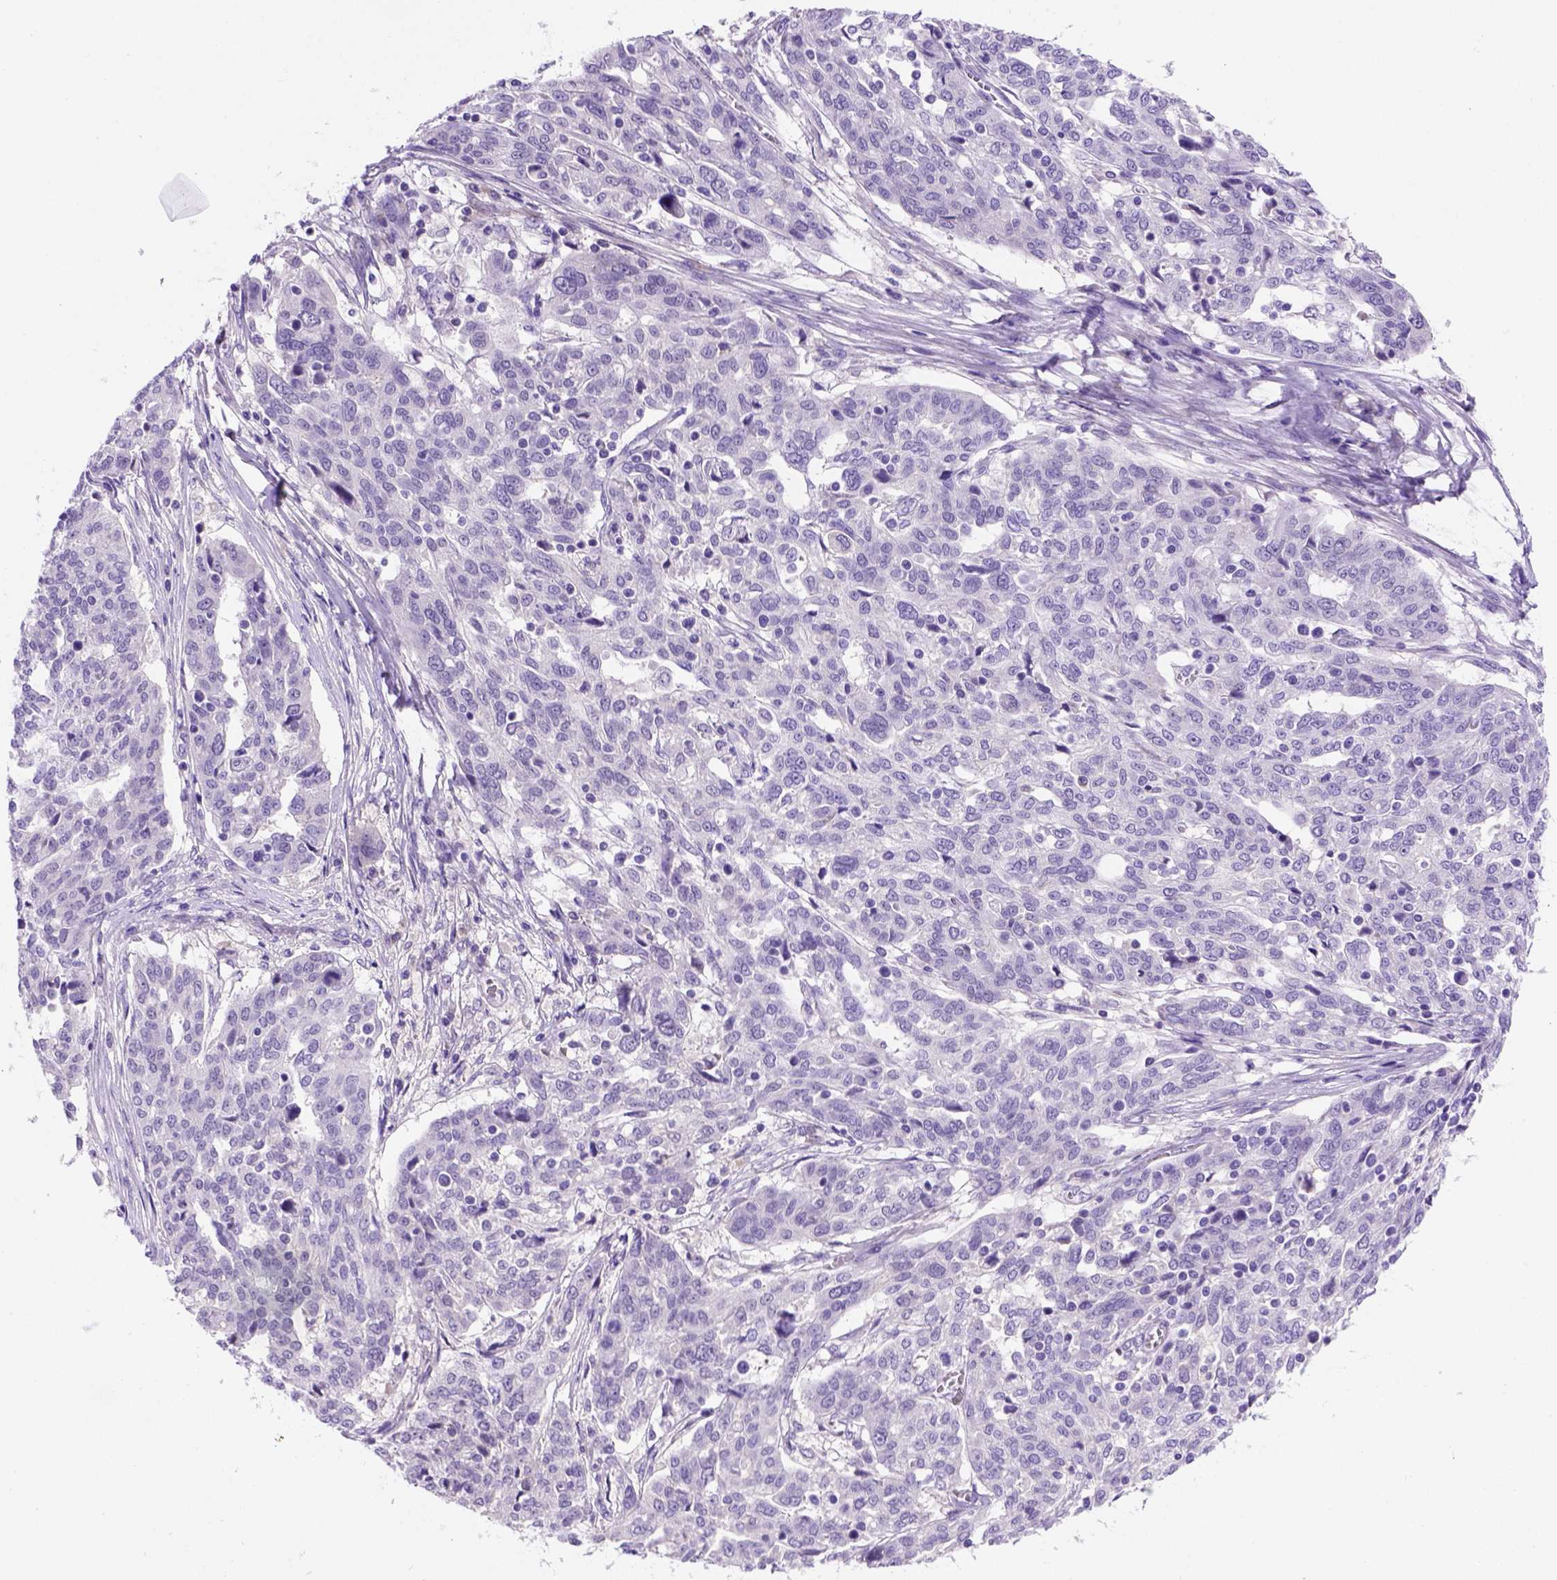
{"staining": {"intensity": "negative", "quantity": "none", "location": "none"}, "tissue": "ovarian cancer", "cell_type": "Tumor cells", "image_type": "cancer", "snomed": [{"axis": "morphology", "description": "Cystadenocarcinoma, serous, NOS"}, {"axis": "topography", "description": "Ovary"}], "caption": "IHC image of neoplastic tissue: human ovarian cancer (serous cystadenocarcinoma) stained with DAB reveals no significant protein positivity in tumor cells. (DAB (3,3'-diaminobenzidine) immunohistochemistry (IHC) visualized using brightfield microscopy, high magnification).", "gene": "FAM81B", "patient": {"sex": "female", "age": 67}}